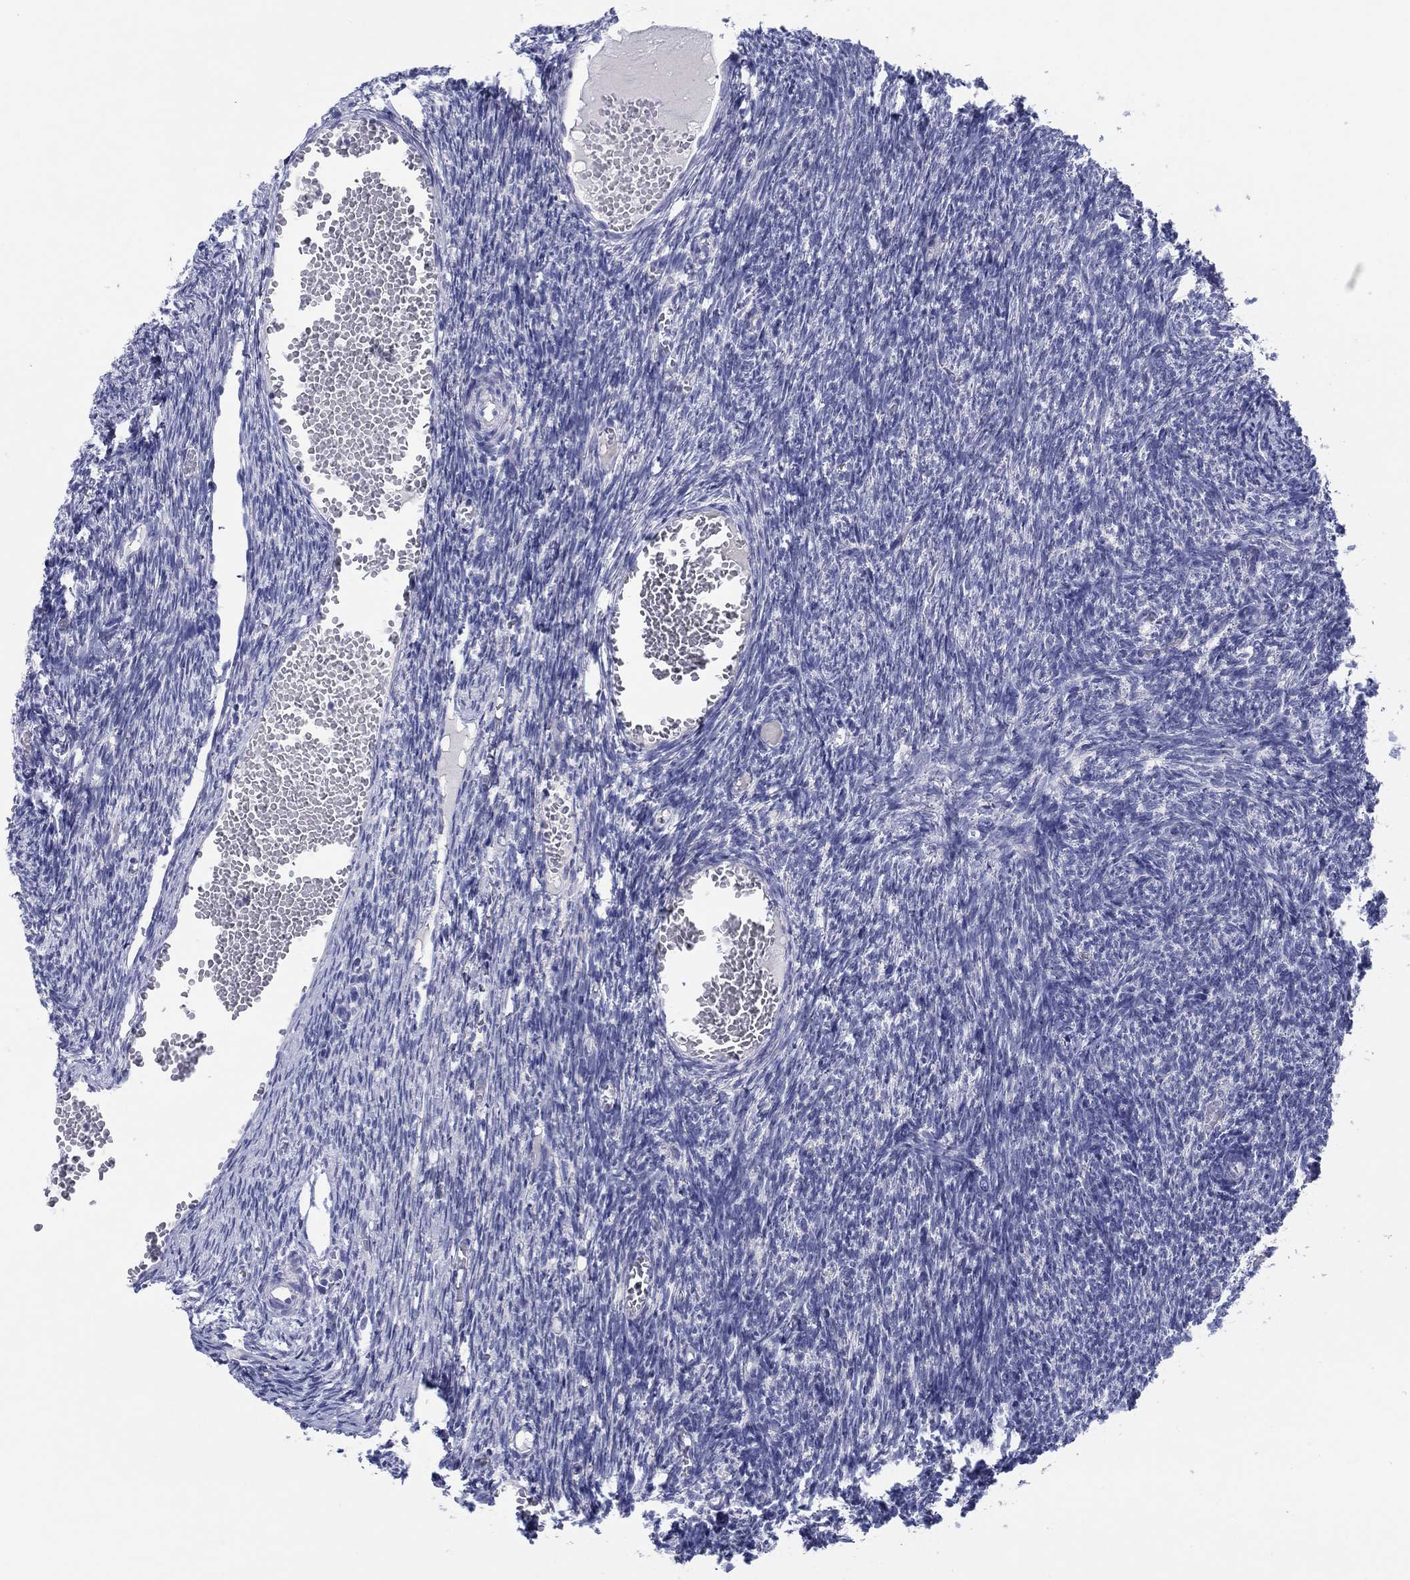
{"staining": {"intensity": "negative", "quantity": "none", "location": "none"}, "tissue": "ovary", "cell_type": "Follicle cells", "image_type": "normal", "snomed": [{"axis": "morphology", "description": "Normal tissue, NOS"}, {"axis": "topography", "description": "Ovary"}], "caption": "There is no significant positivity in follicle cells of ovary. Brightfield microscopy of immunohistochemistry (IHC) stained with DAB (brown) and hematoxylin (blue), captured at high magnification.", "gene": "HAPLN4", "patient": {"sex": "female", "age": 39}}